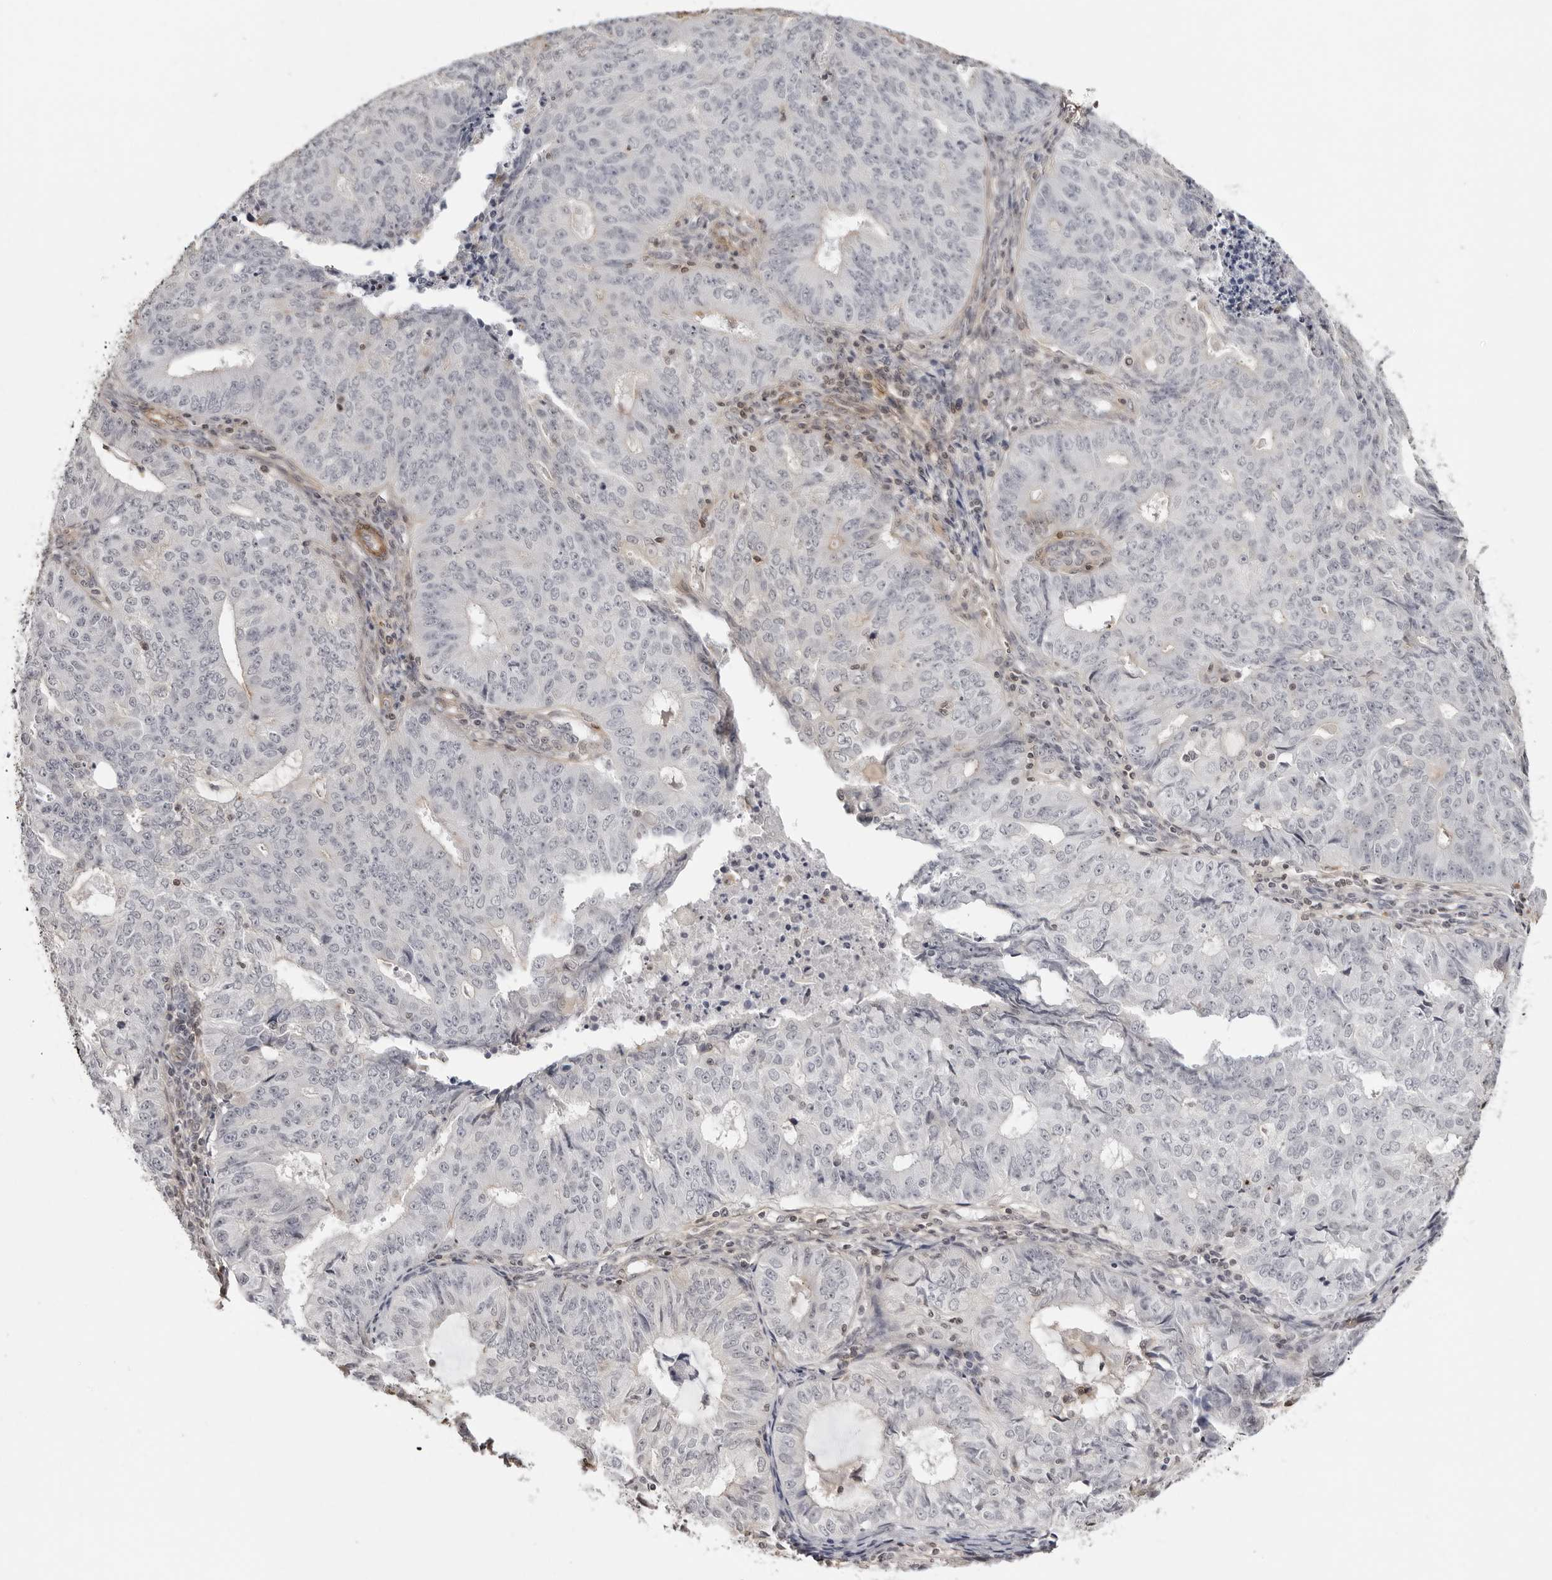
{"staining": {"intensity": "negative", "quantity": "none", "location": "none"}, "tissue": "endometrial cancer", "cell_type": "Tumor cells", "image_type": "cancer", "snomed": [{"axis": "morphology", "description": "Adenocarcinoma, NOS"}, {"axis": "topography", "description": "Endometrium"}], "caption": "Immunohistochemistry image of human endometrial cancer stained for a protein (brown), which demonstrates no positivity in tumor cells. (DAB (3,3'-diaminobenzidine) IHC visualized using brightfield microscopy, high magnification).", "gene": "UNK", "patient": {"sex": "female", "age": 32}}